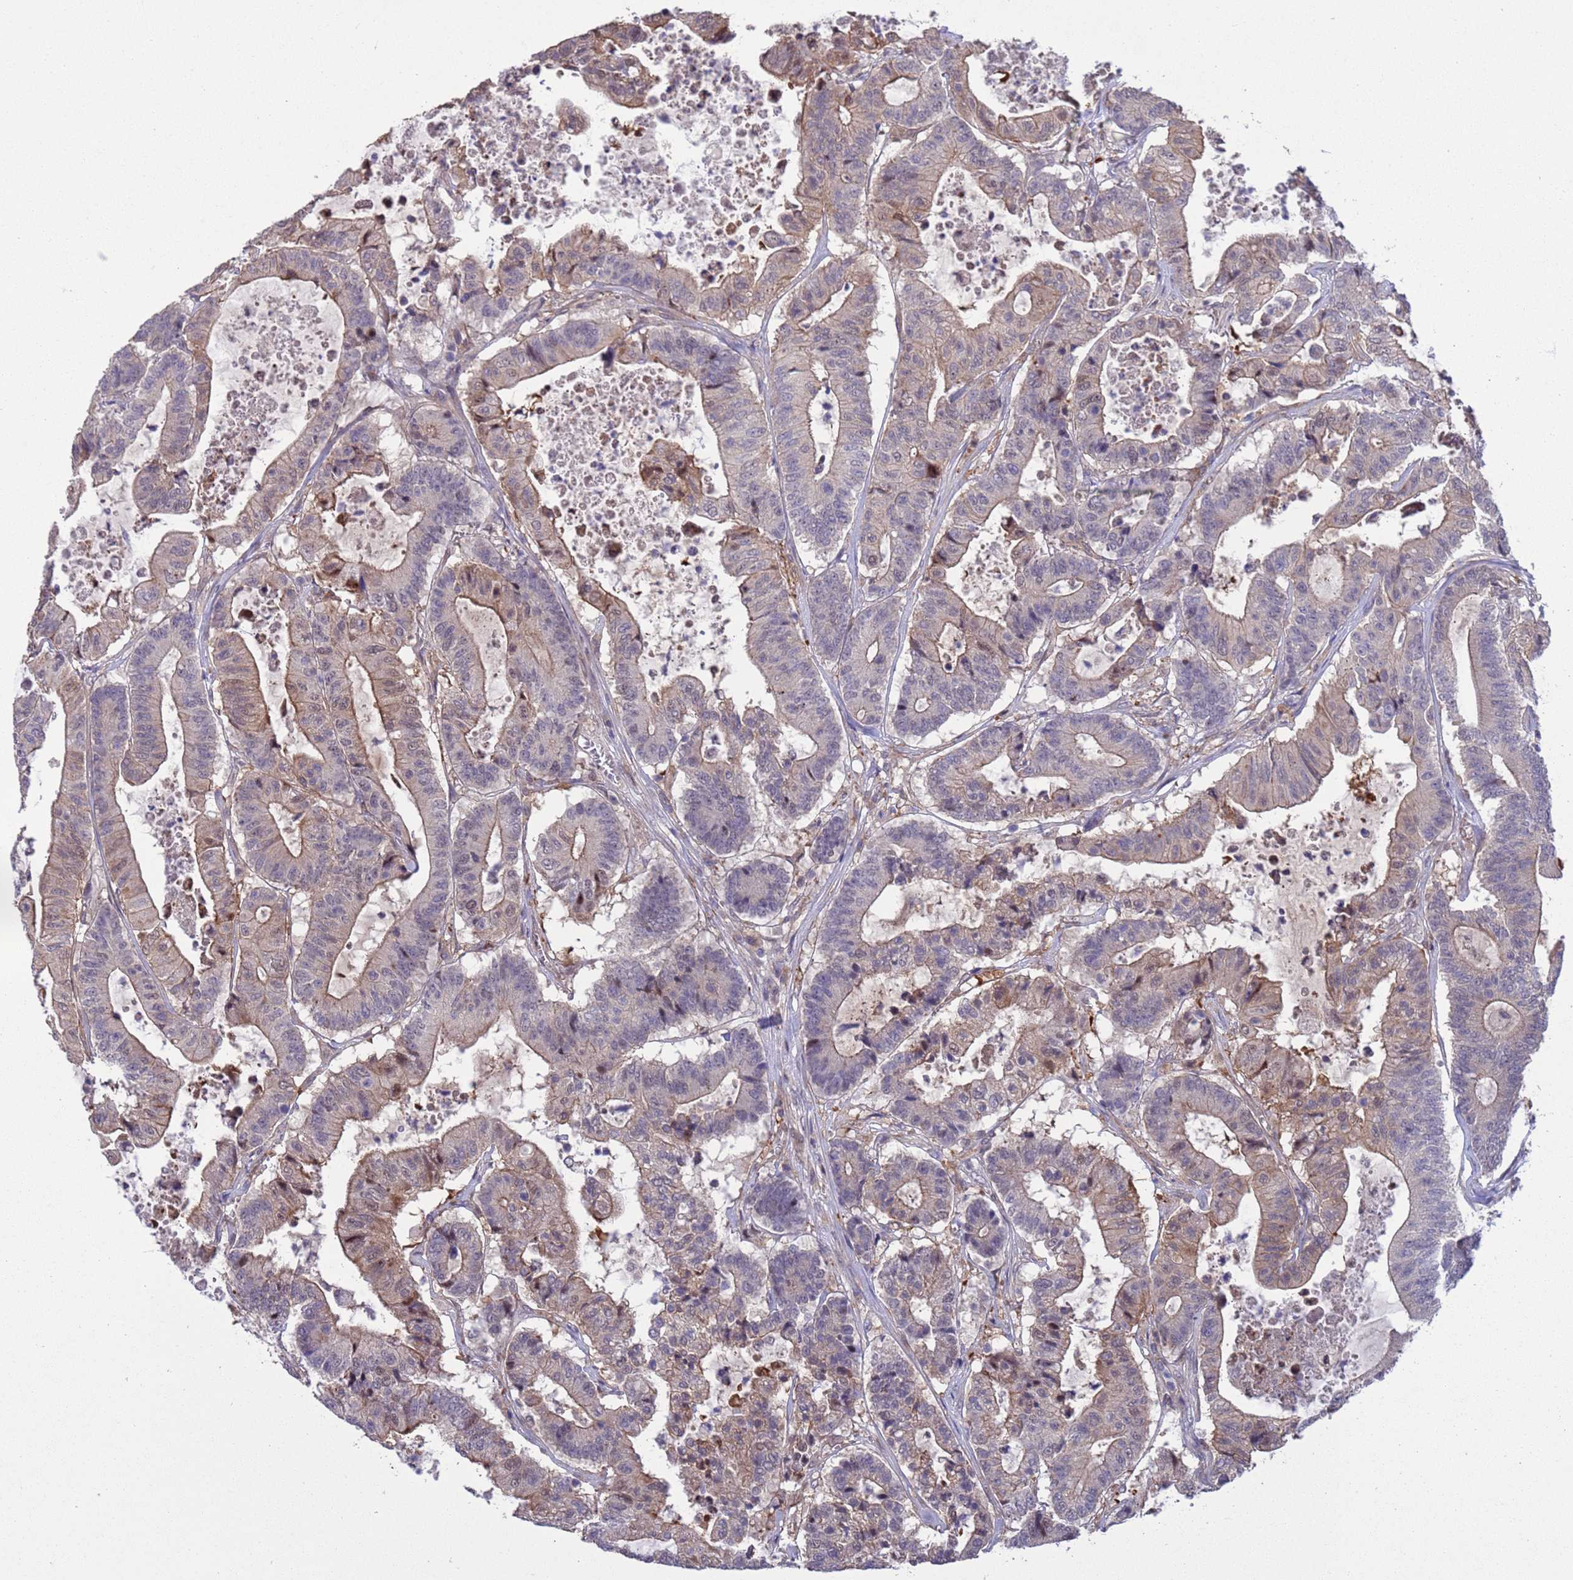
{"staining": {"intensity": "weak", "quantity": "<25%", "location": "cytoplasmic/membranous"}, "tissue": "colorectal cancer", "cell_type": "Tumor cells", "image_type": "cancer", "snomed": [{"axis": "morphology", "description": "Adenocarcinoma, NOS"}, {"axis": "topography", "description": "Colon"}], "caption": "High magnification brightfield microscopy of adenocarcinoma (colorectal) stained with DAB (3,3'-diaminobenzidine) (brown) and counterstained with hematoxylin (blue): tumor cells show no significant positivity.", "gene": "GJA10", "patient": {"sex": "female", "age": 84}}